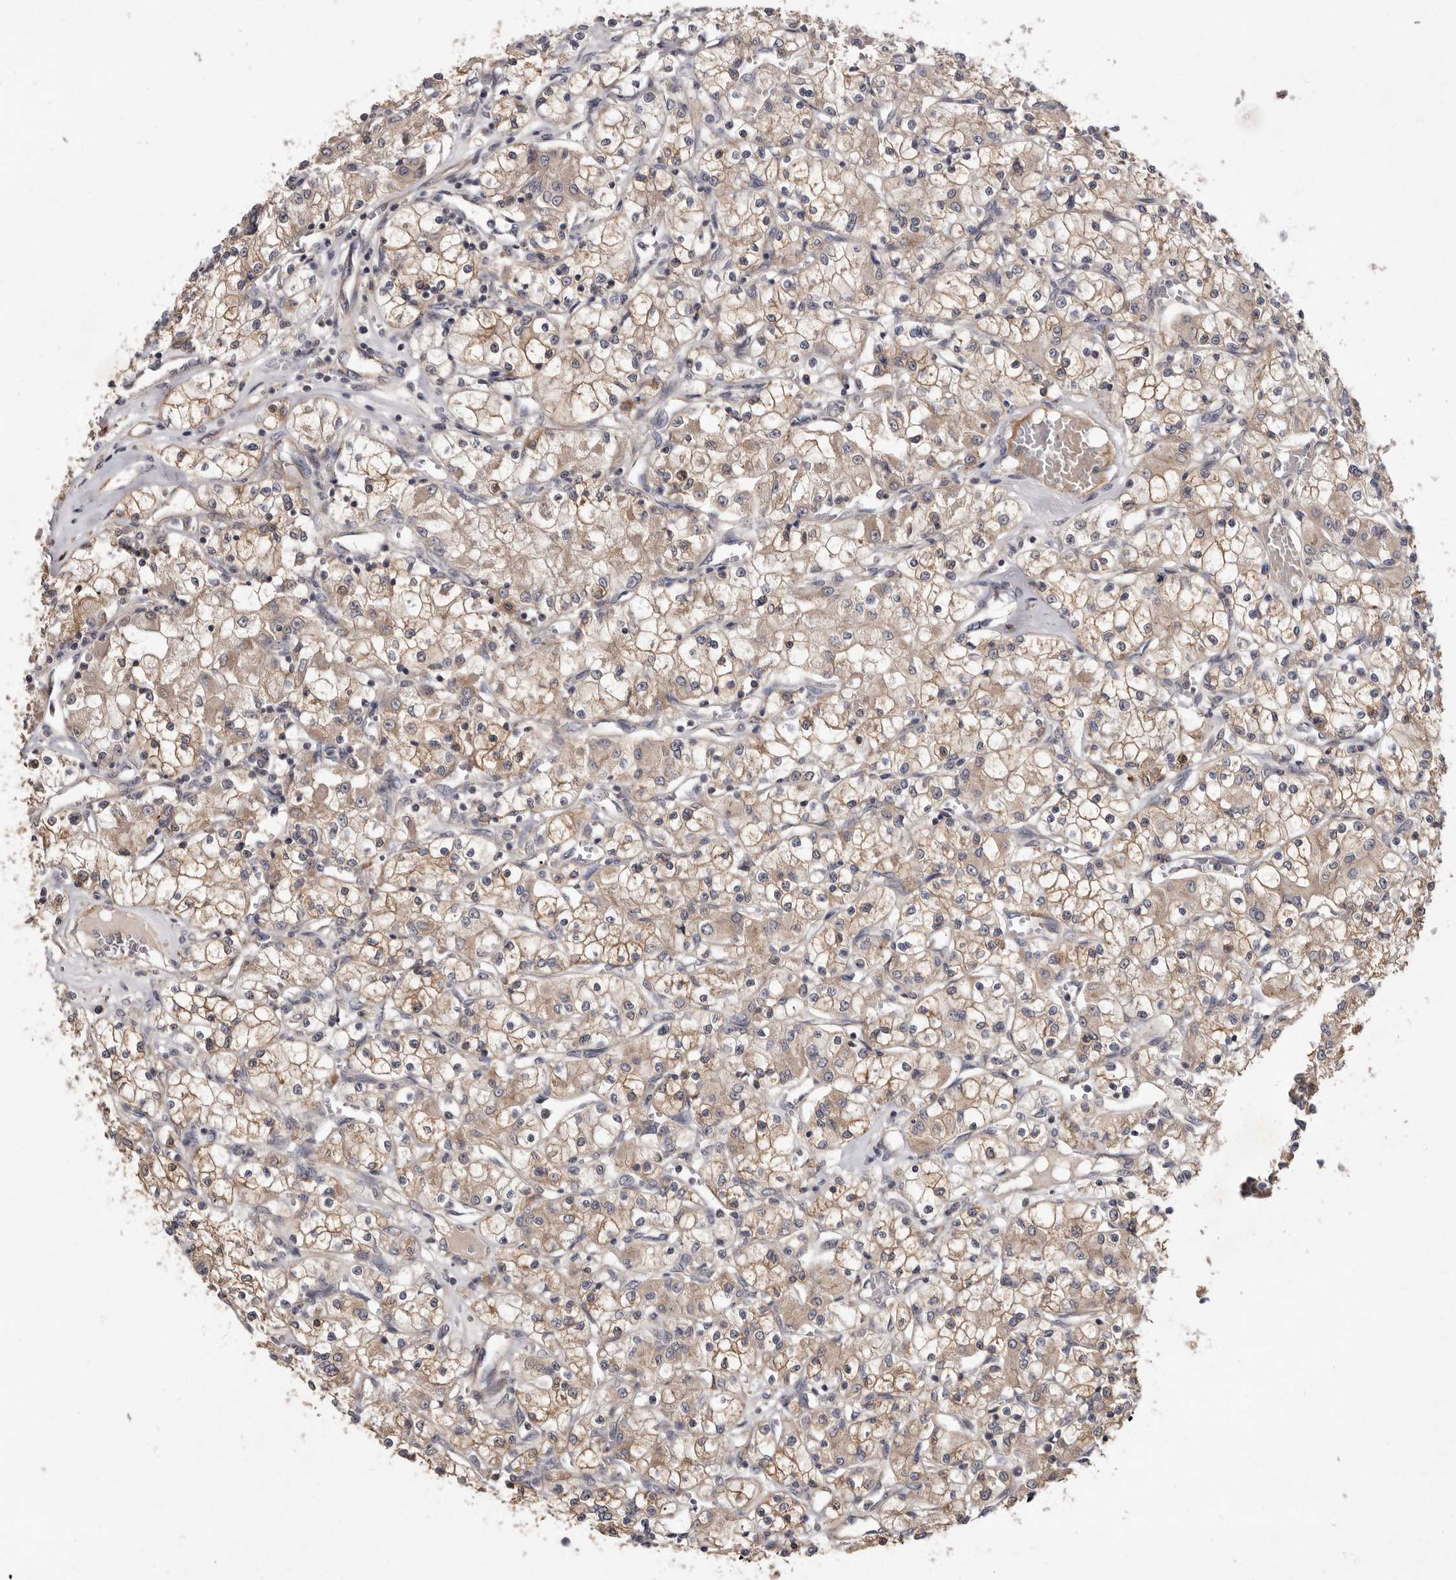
{"staining": {"intensity": "weak", "quantity": ">75%", "location": "cytoplasmic/membranous"}, "tissue": "renal cancer", "cell_type": "Tumor cells", "image_type": "cancer", "snomed": [{"axis": "morphology", "description": "Adenocarcinoma, NOS"}, {"axis": "topography", "description": "Kidney"}], "caption": "Renal adenocarcinoma was stained to show a protein in brown. There is low levels of weak cytoplasmic/membranous staining in approximately >75% of tumor cells.", "gene": "FLAD1", "patient": {"sex": "female", "age": 59}}